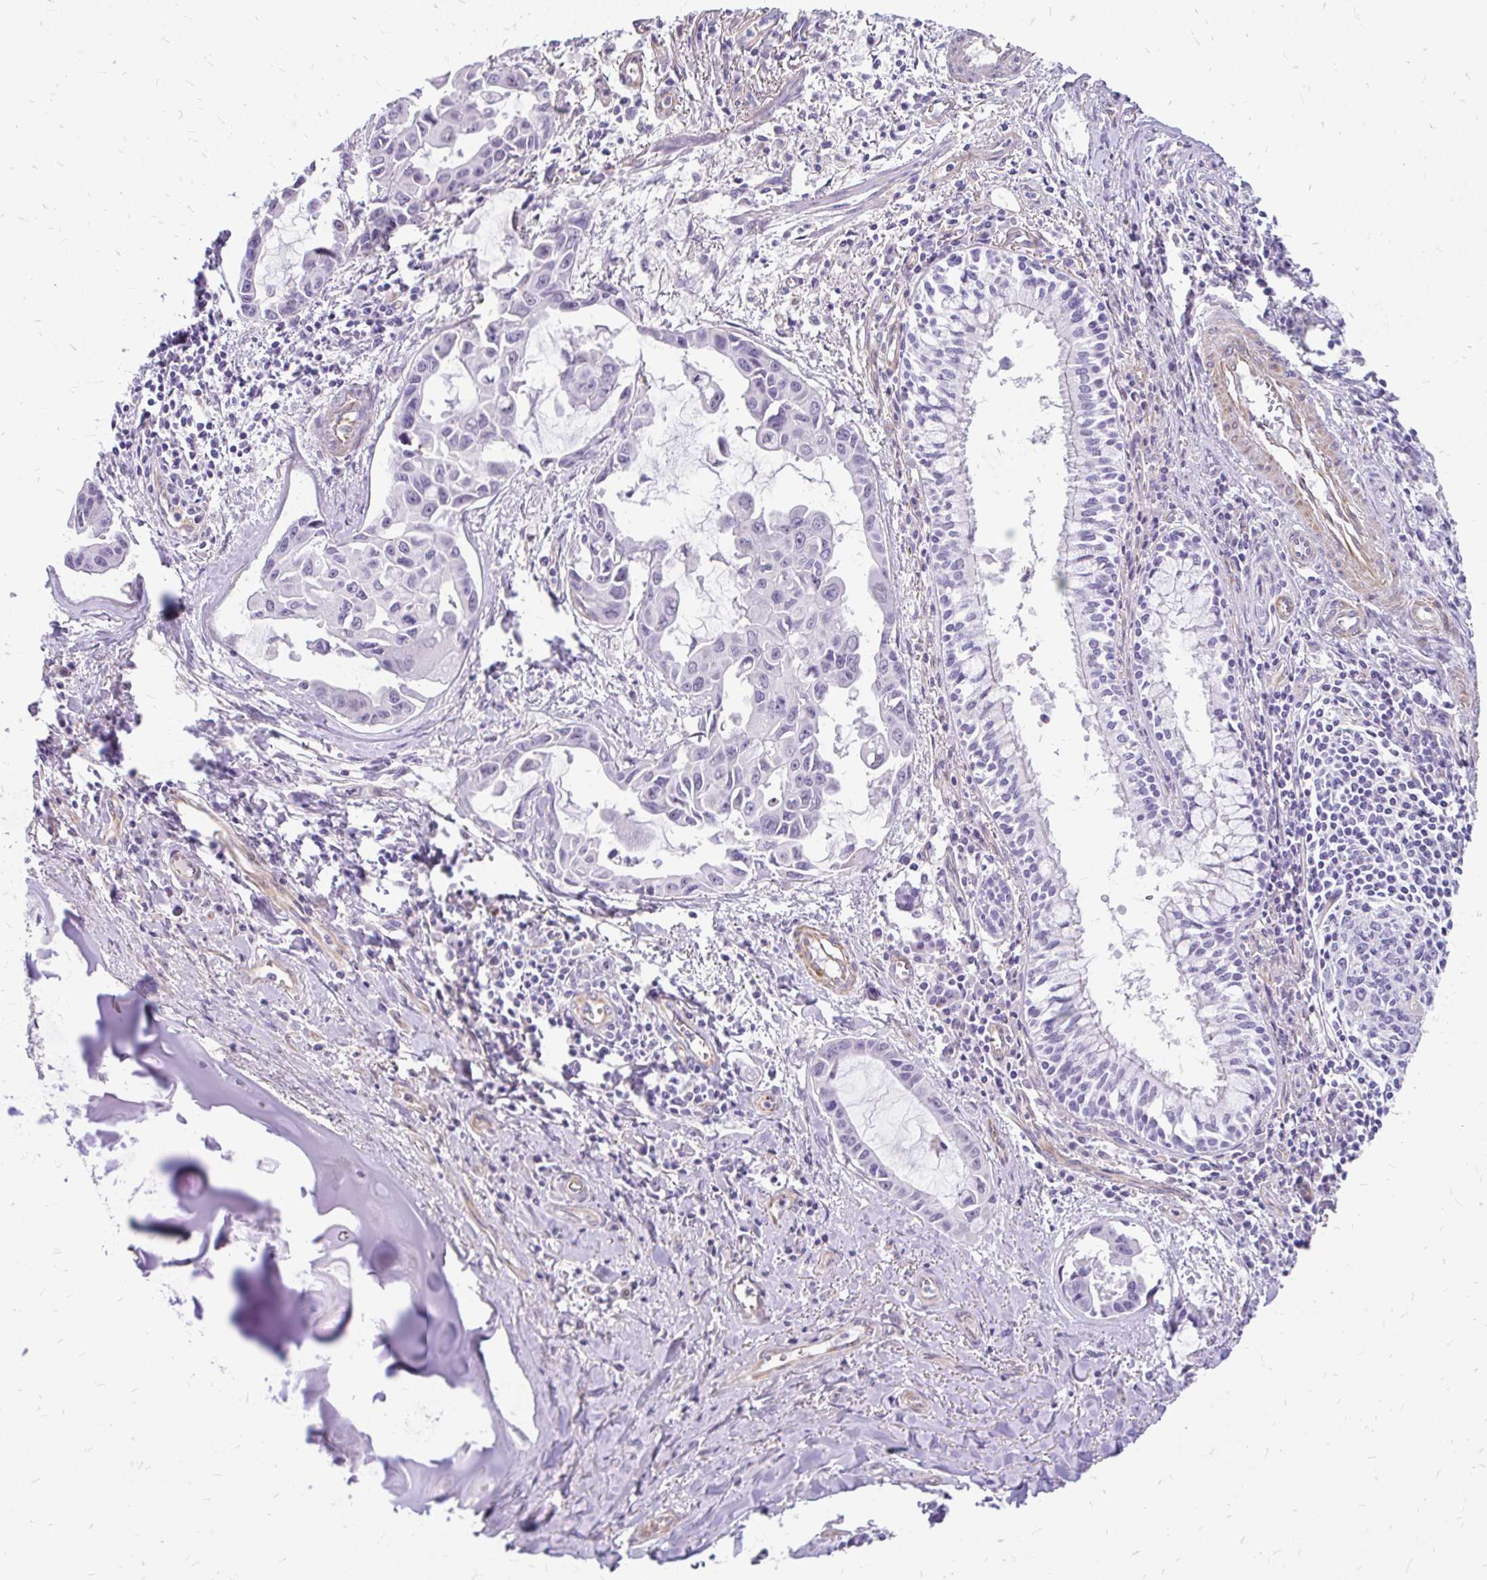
{"staining": {"intensity": "negative", "quantity": "none", "location": "none"}, "tissue": "lung cancer", "cell_type": "Tumor cells", "image_type": "cancer", "snomed": [{"axis": "morphology", "description": "Adenocarcinoma, NOS"}, {"axis": "topography", "description": "Lung"}], "caption": "Immunohistochemistry image of neoplastic tissue: human lung cancer (adenocarcinoma) stained with DAB displays no significant protein expression in tumor cells.", "gene": "FAM83C", "patient": {"sex": "male", "age": 64}}